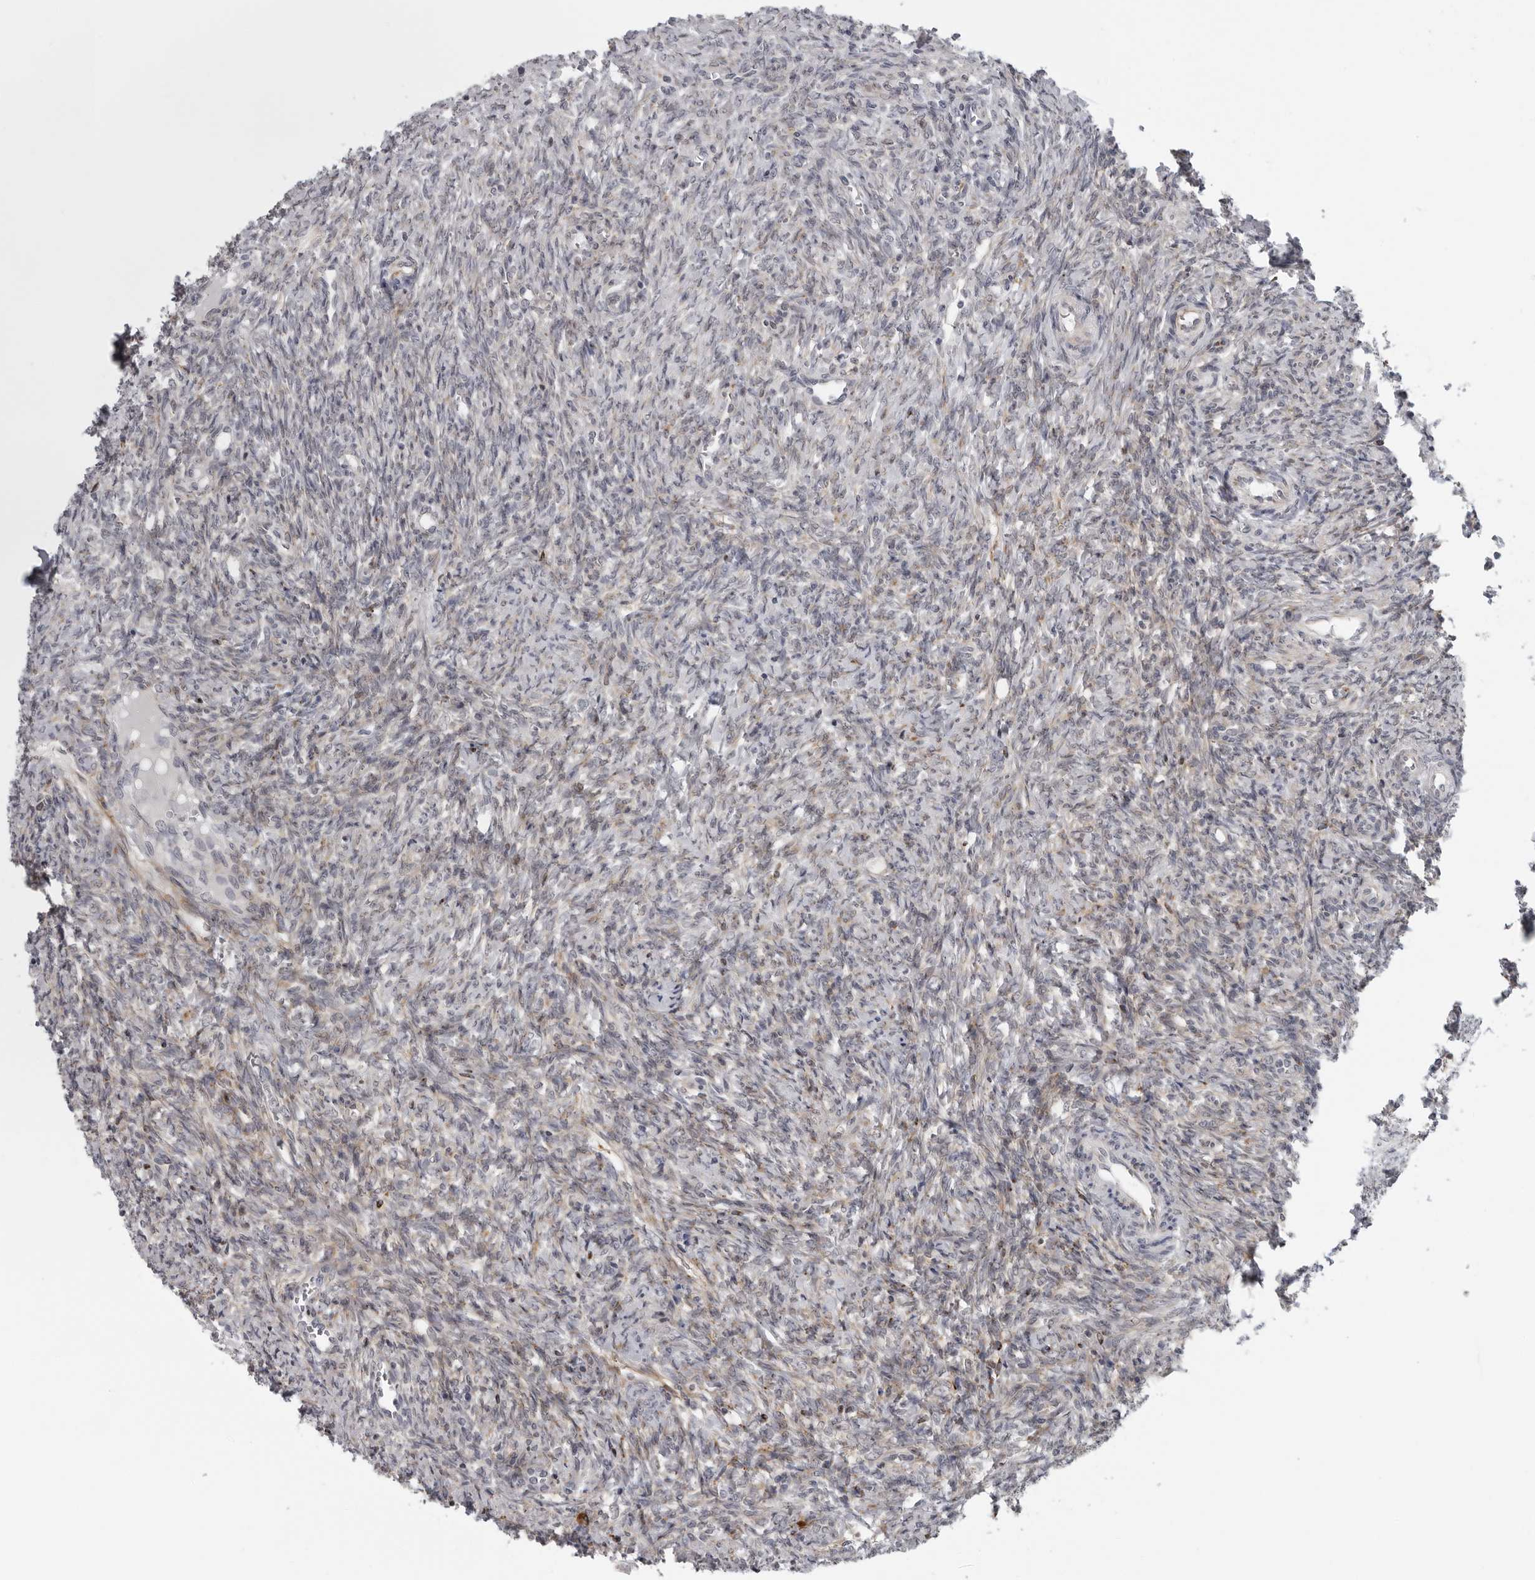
{"staining": {"intensity": "weak", "quantity": "25%-75%", "location": "cytoplasmic/membranous"}, "tissue": "ovary", "cell_type": "Ovarian stroma cells", "image_type": "normal", "snomed": [{"axis": "morphology", "description": "Normal tissue, NOS"}, {"axis": "topography", "description": "Ovary"}], "caption": "Approximately 25%-75% of ovarian stroma cells in benign ovary demonstrate weak cytoplasmic/membranous protein expression as visualized by brown immunohistochemical staining.", "gene": "ALPK2", "patient": {"sex": "female", "age": 41}}